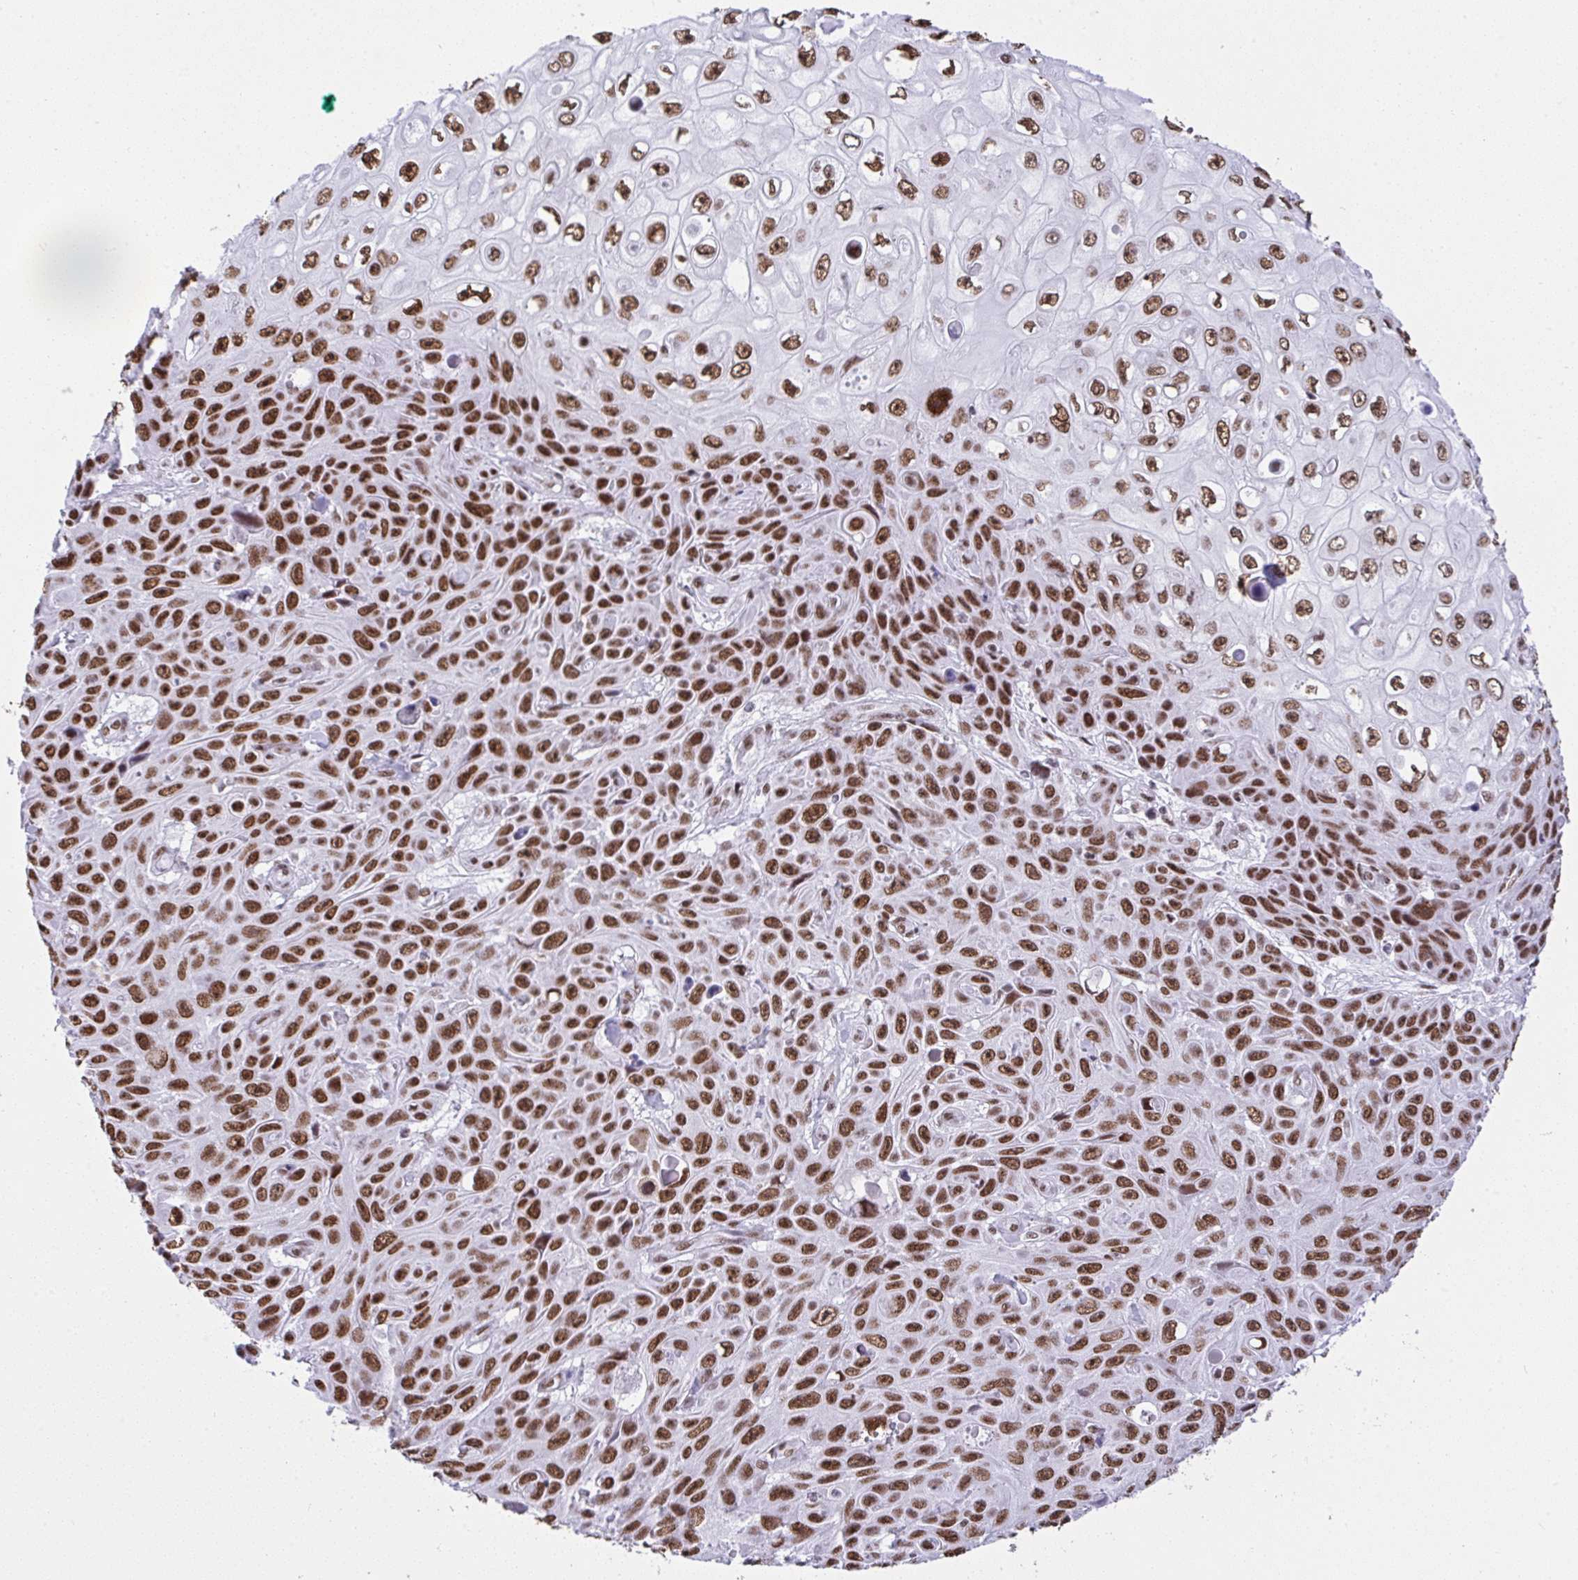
{"staining": {"intensity": "strong", "quantity": ">75%", "location": "nuclear"}, "tissue": "skin cancer", "cell_type": "Tumor cells", "image_type": "cancer", "snomed": [{"axis": "morphology", "description": "Squamous cell carcinoma, NOS"}, {"axis": "topography", "description": "Skin"}], "caption": "About >75% of tumor cells in human skin cancer exhibit strong nuclear protein positivity as visualized by brown immunohistochemical staining.", "gene": "DDX52", "patient": {"sex": "male", "age": 82}}